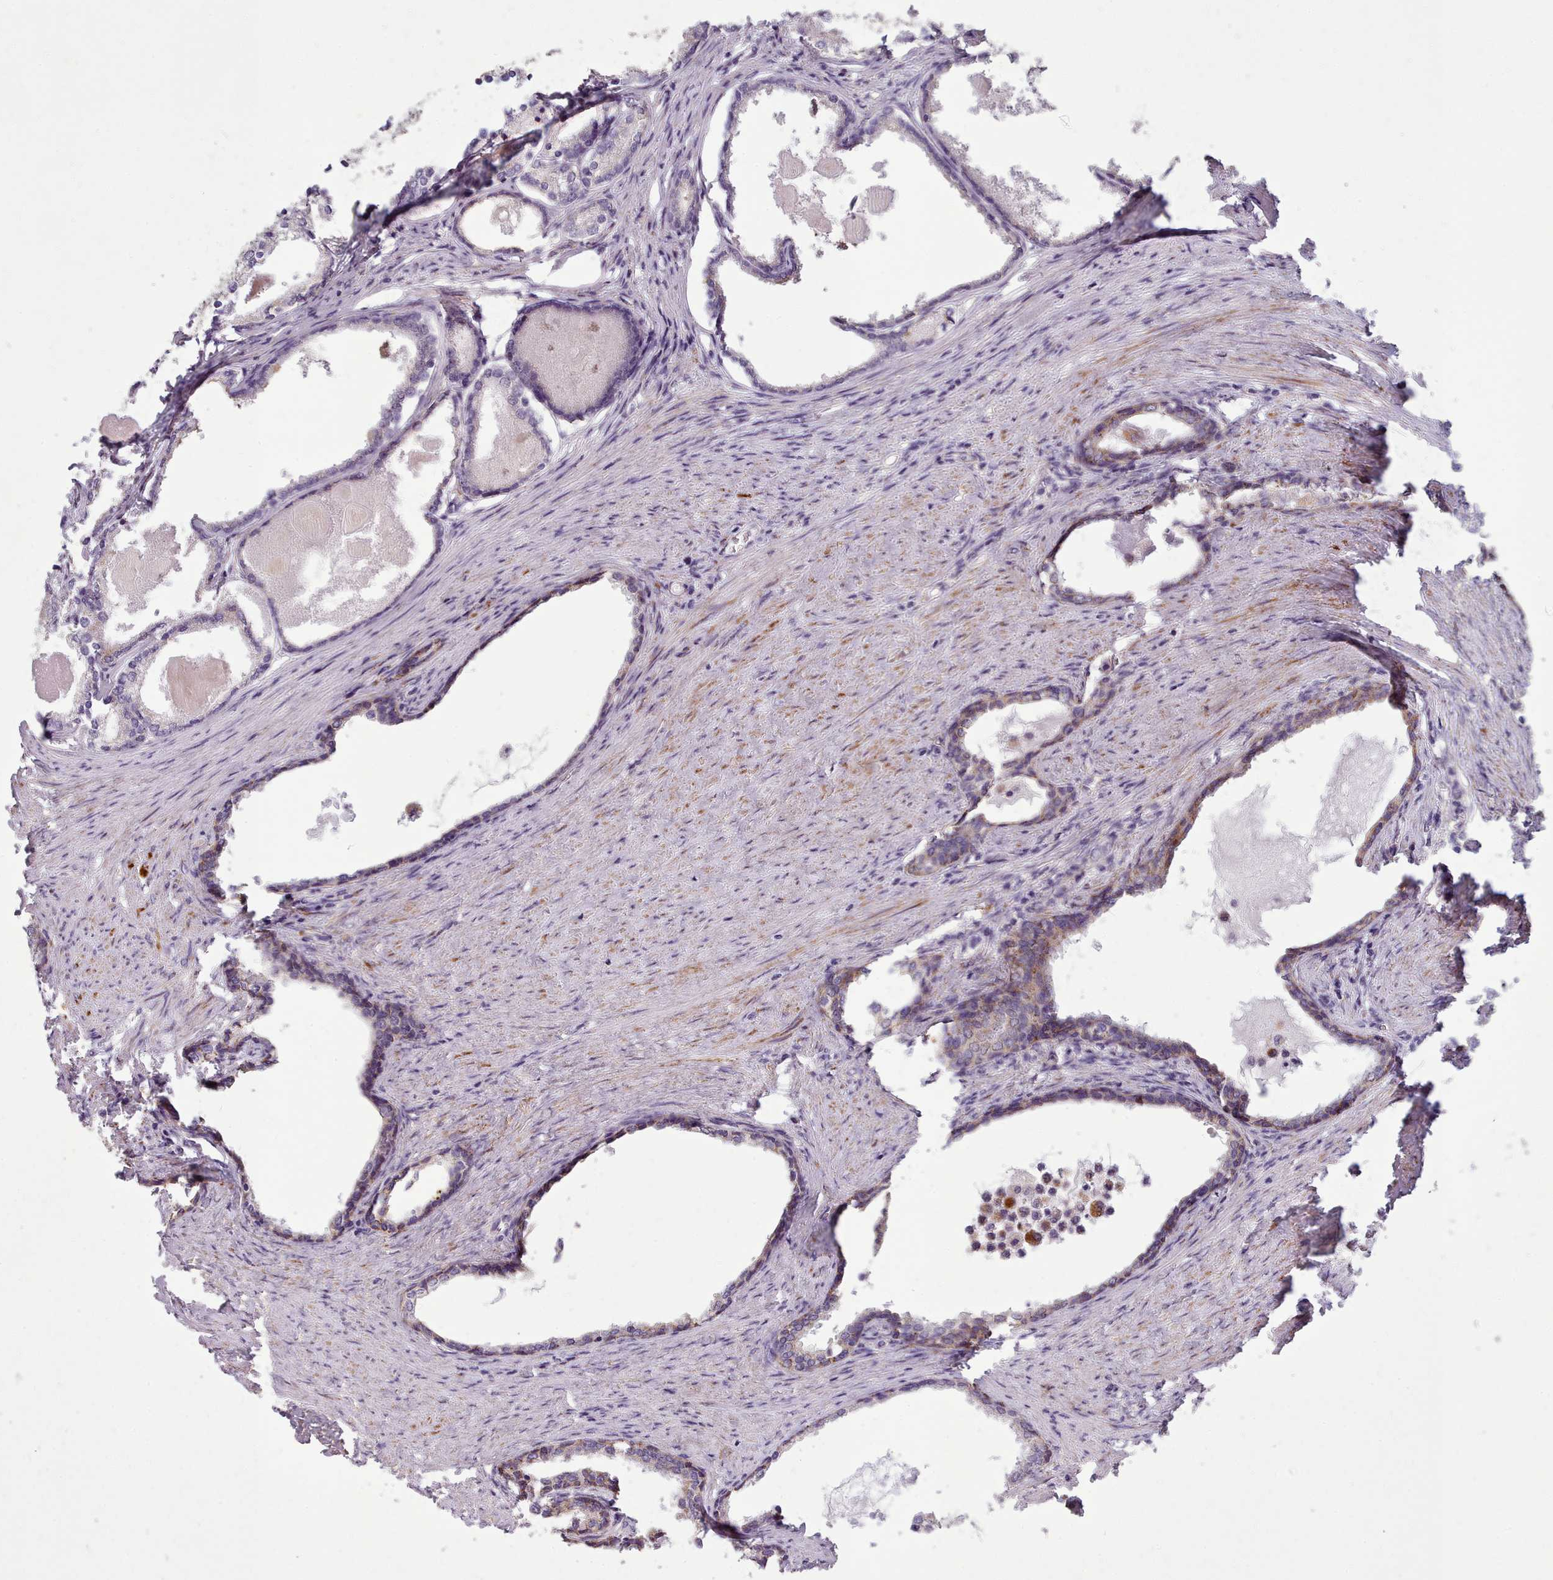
{"staining": {"intensity": "negative", "quantity": "none", "location": "none"}, "tissue": "prostate cancer", "cell_type": "Tumor cells", "image_type": "cancer", "snomed": [{"axis": "morphology", "description": "Adenocarcinoma, High grade"}, {"axis": "topography", "description": "Prostate"}], "caption": "A micrograph of human prostate cancer is negative for staining in tumor cells.", "gene": "FKBP10", "patient": {"sex": "male", "age": 69}}